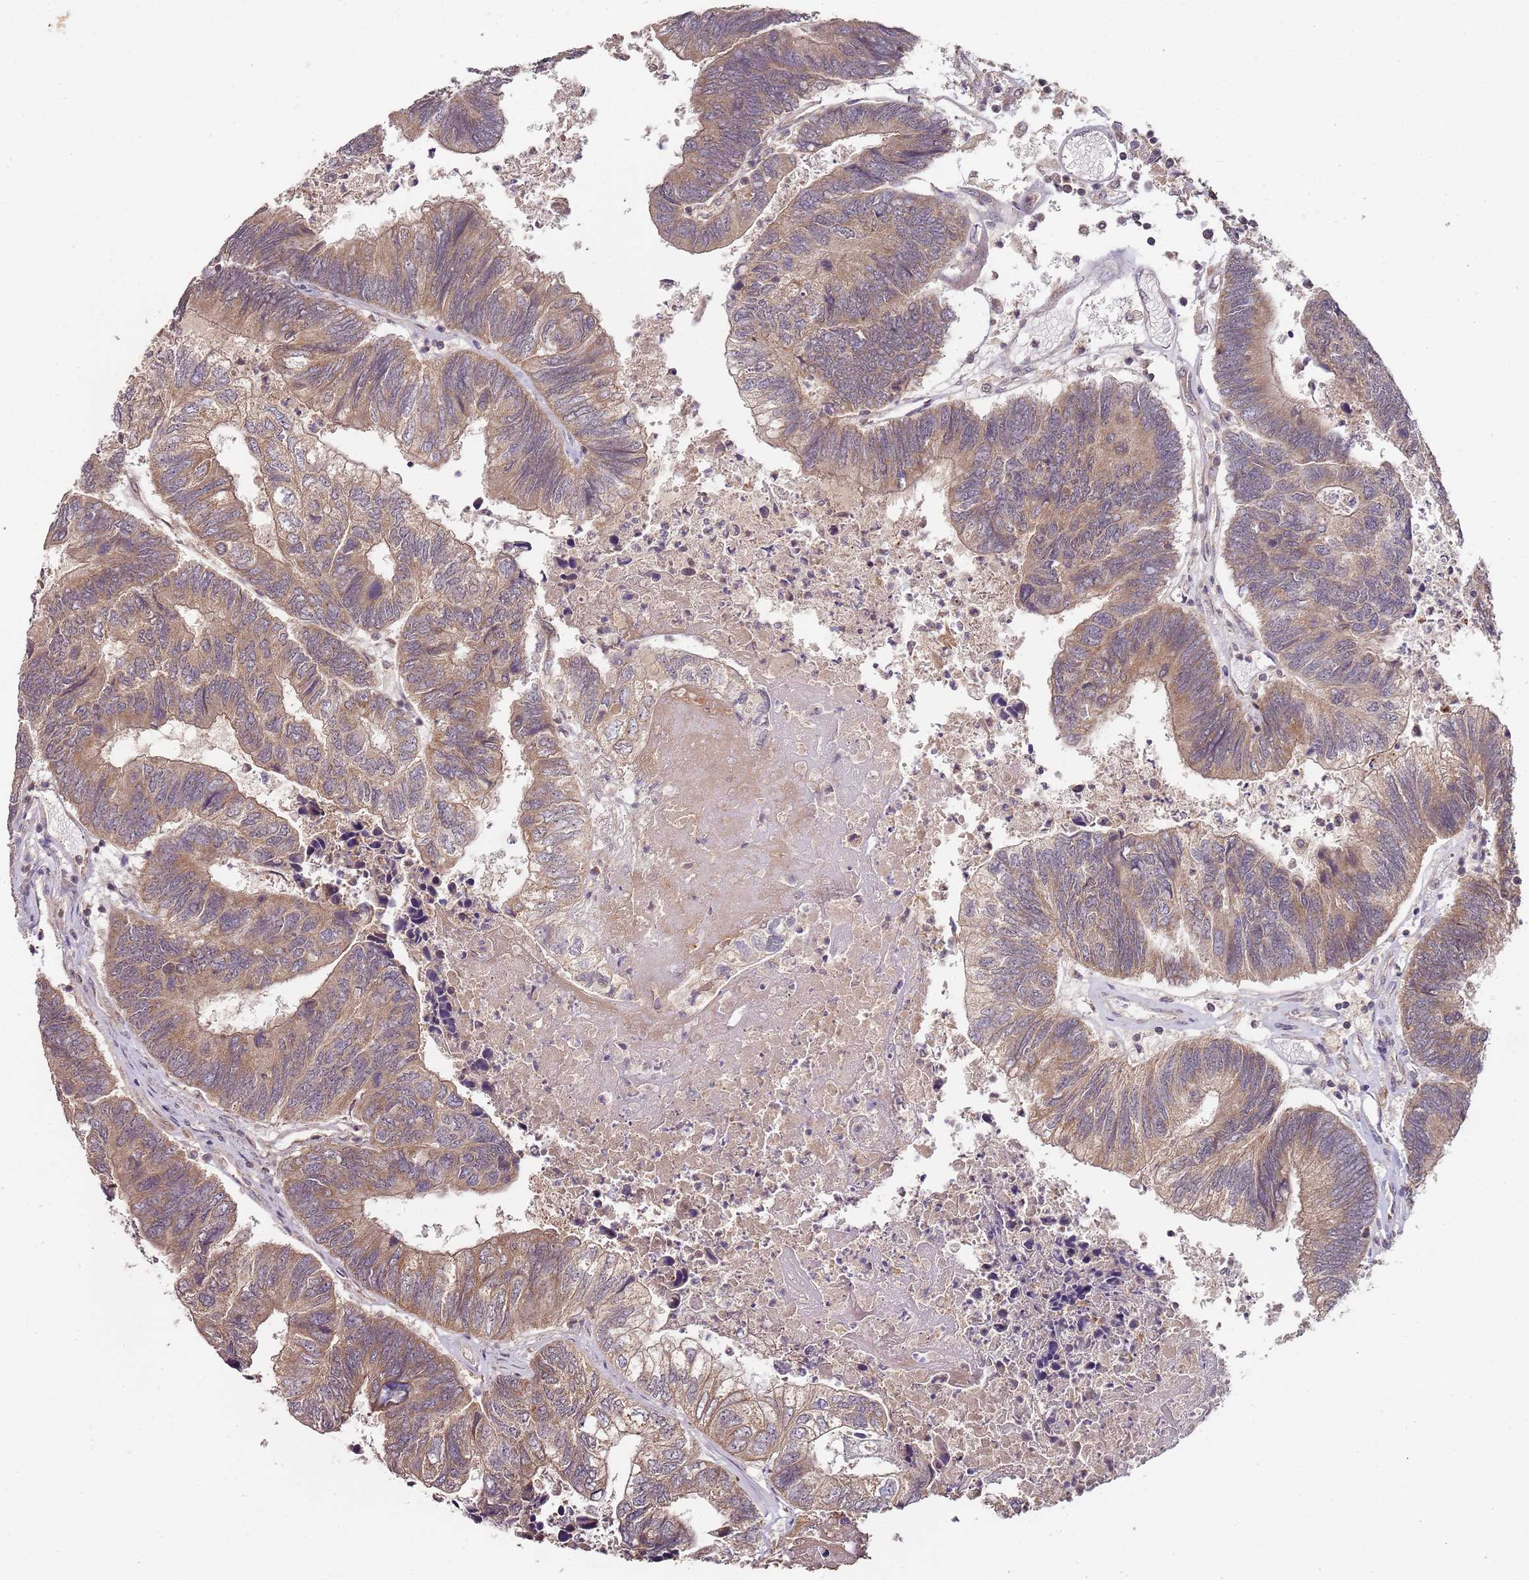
{"staining": {"intensity": "moderate", "quantity": ">75%", "location": "cytoplasmic/membranous"}, "tissue": "colorectal cancer", "cell_type": "Tumor cells", "image_type": "cancer", "snomed": [{"axis": "morphology", "description": "Adenocarcinoma, NOS"}, {"axis": "topography", "description": "Colon"}], "caption": "Immunohistochemical staining of human colorectal cancer (adenocarcinoma) demonstrates medium levels of moderate cytoplasmic/membranous protein expression in about >75% of tumor cells.", "gene": "LIN37", "patient": {"sex": "female", "age": 67}}